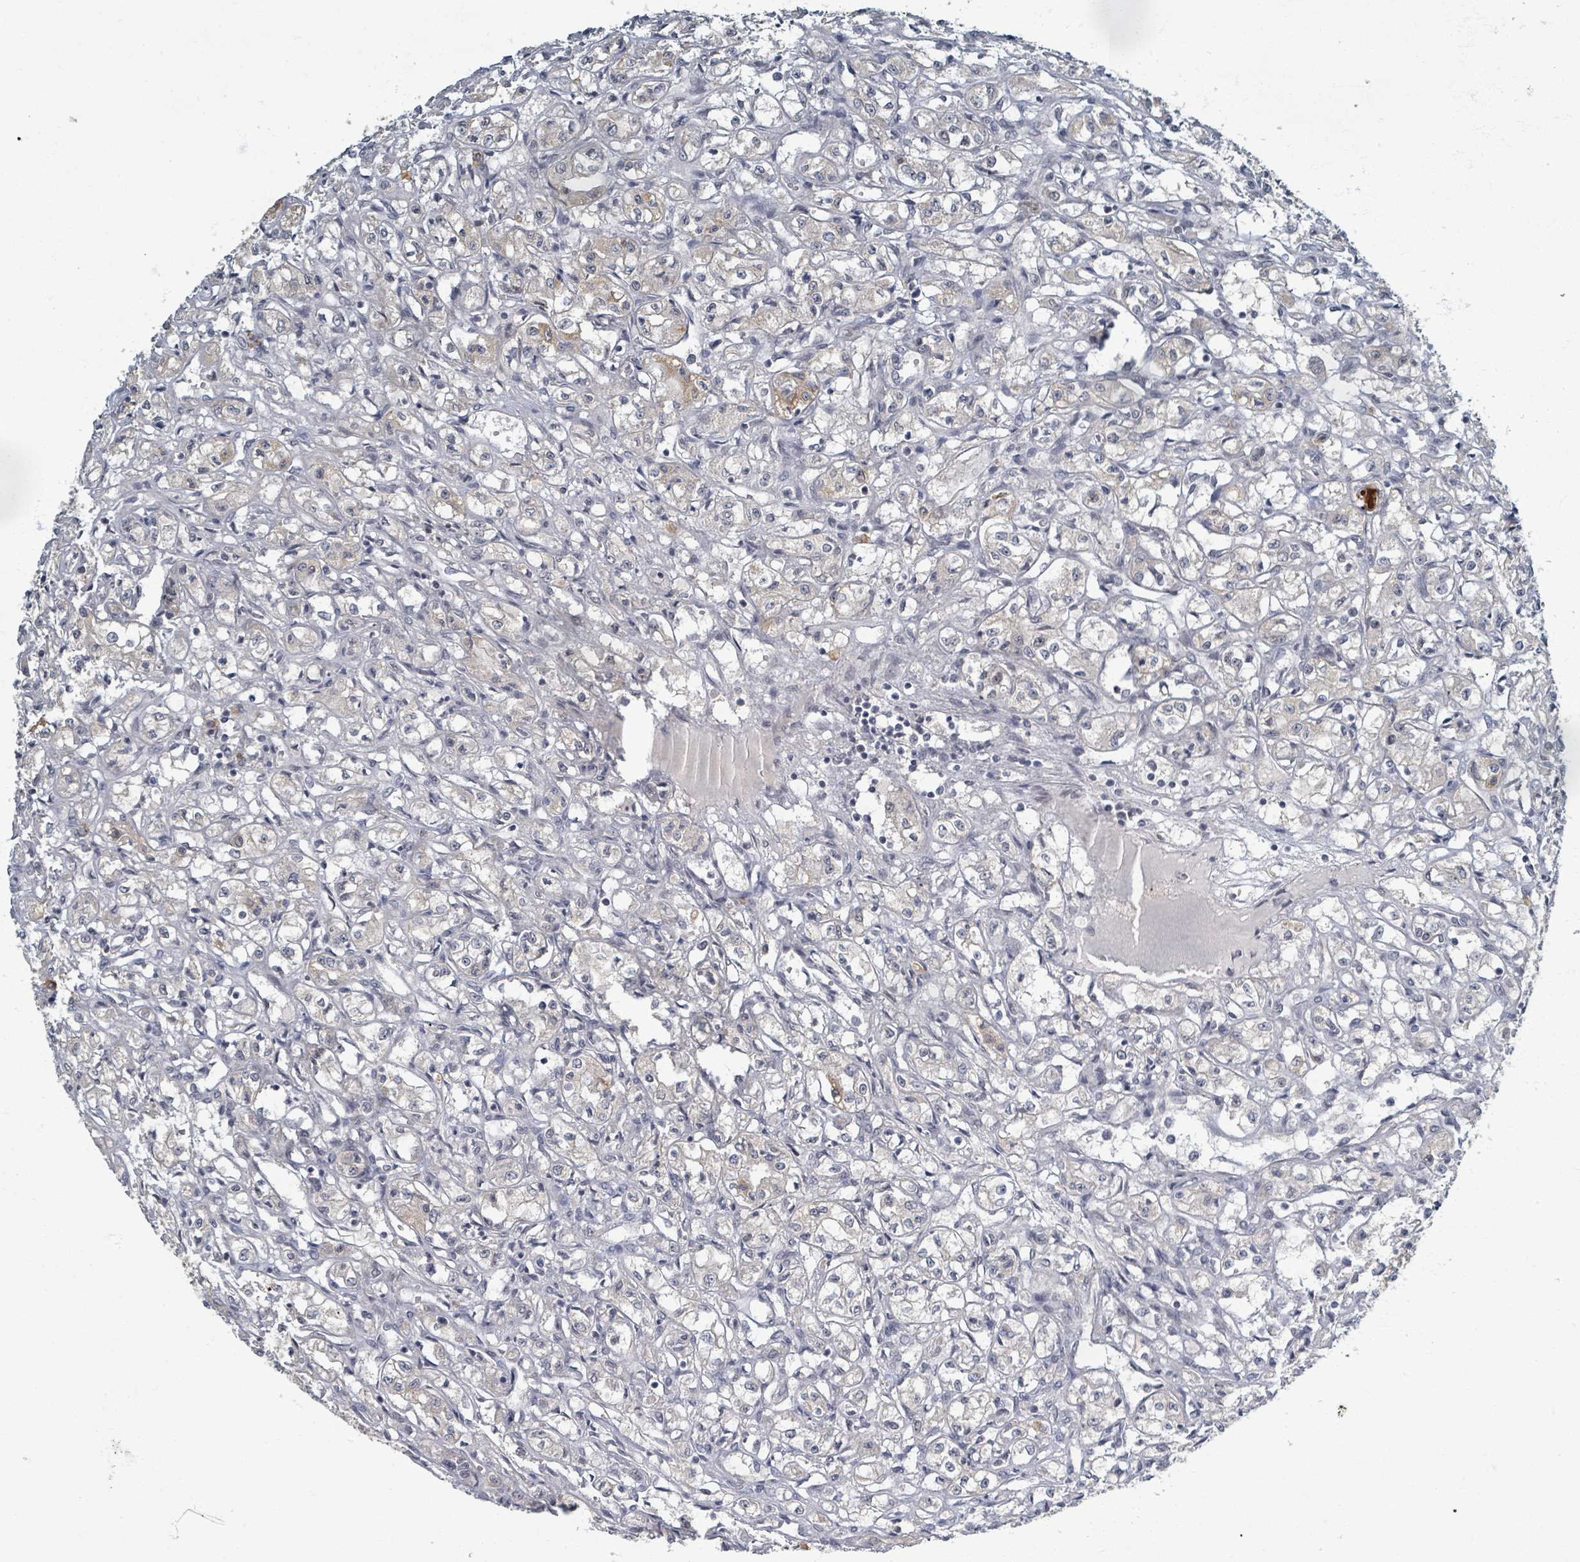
{"staining": {"intensity": "negative", "quantity": "none", "location": "none"}, "tissue": "renal cancer", "cell_type": "Tumor cells", "image_type": "cancer", "snomed": [{"axis": "morphology", "description": "Adenocarcinoma, NOS"}, {"axis": "topography", "description": "Kidney"}], "caption": "High power microscopy photomicrograph of an IHC micrograph of renal cancer, revealing no significant staining in tumor cells.", "gene": "INTS15", "patient": {"sex": "male", "age": 56}}